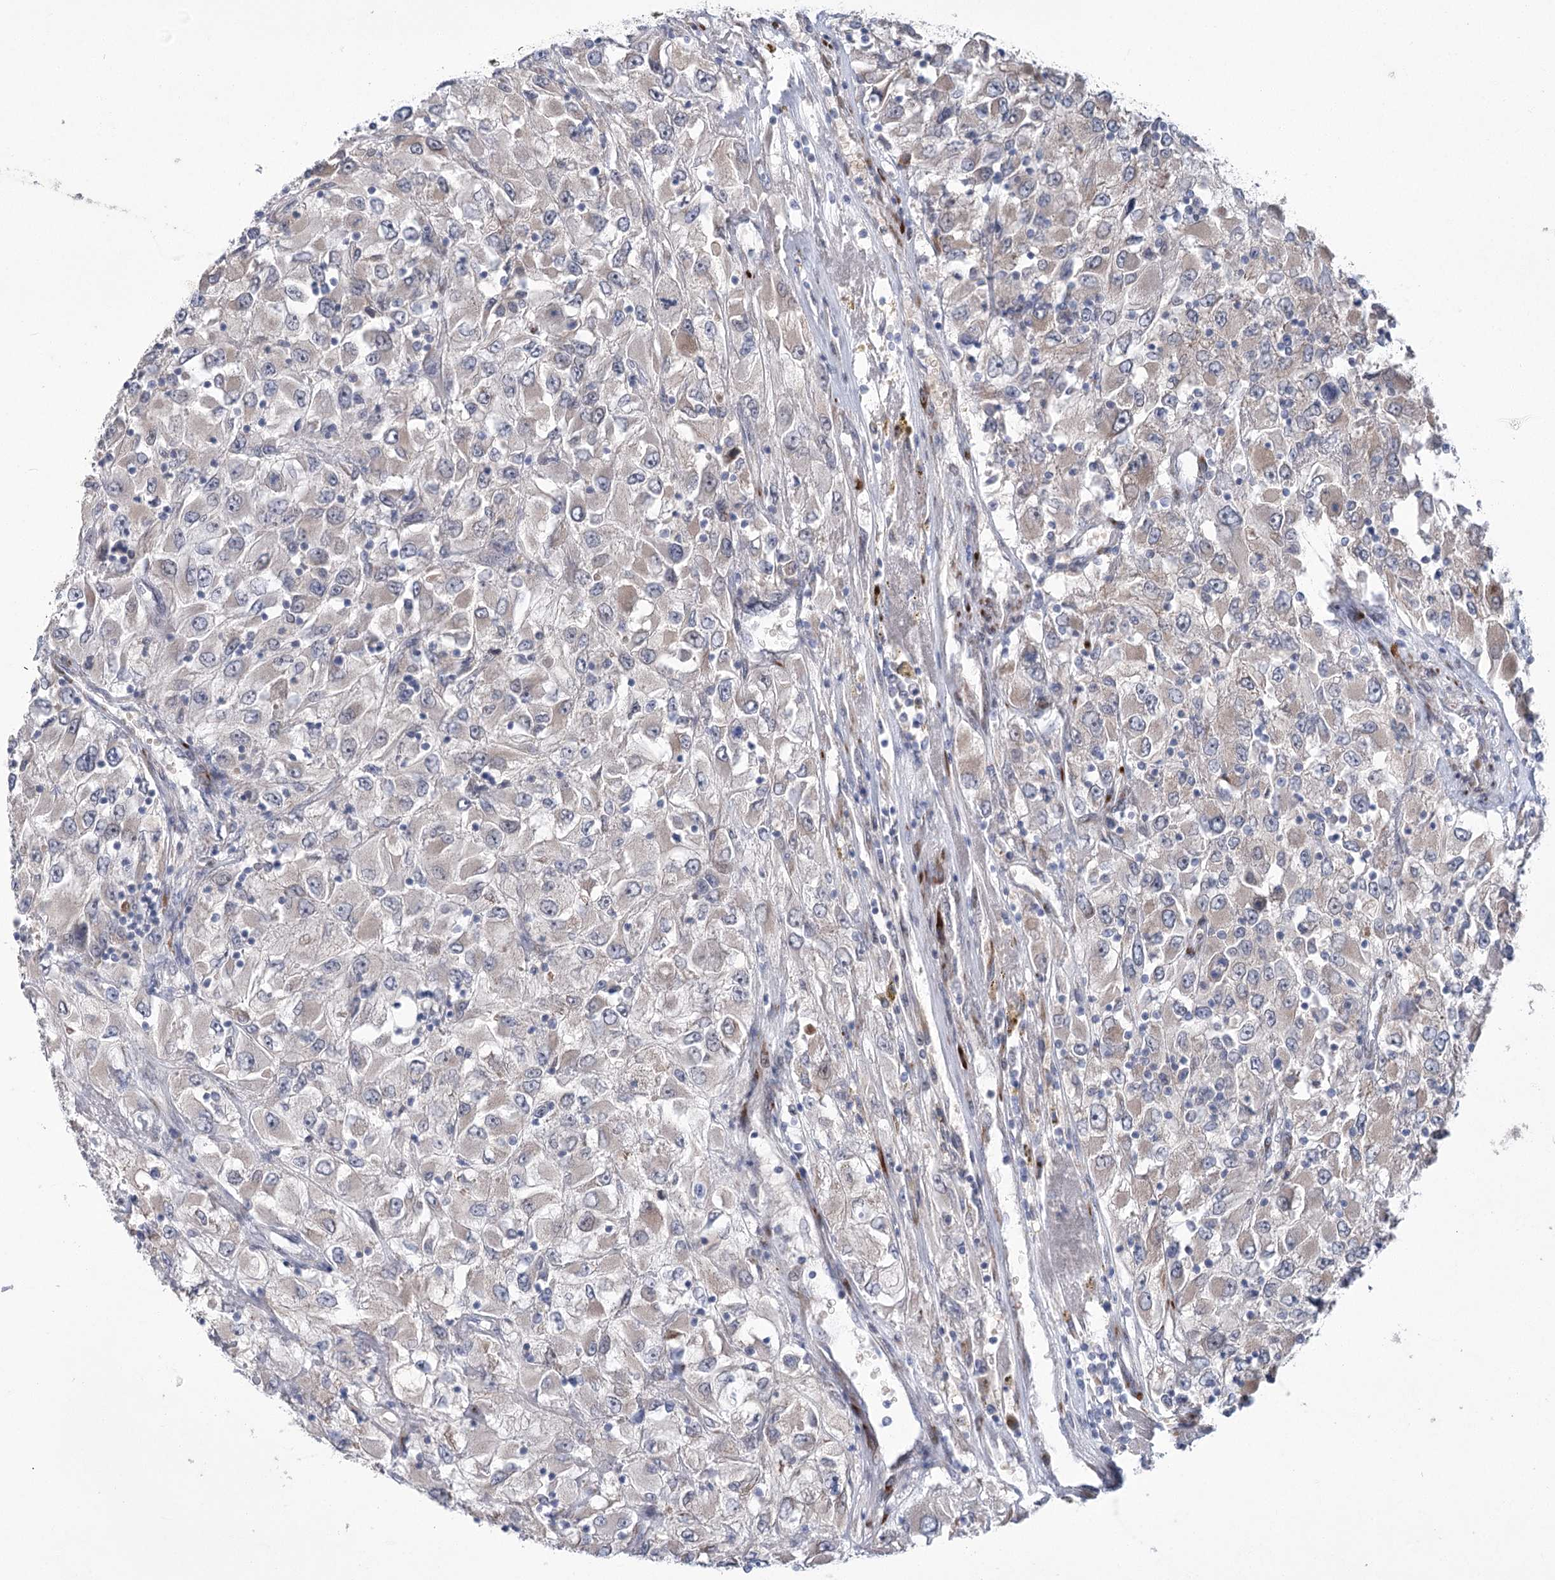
{"staining": {"intensity": "negative", "quantity": "none", "location": "none"}, "tissue": "renal cancer", "cell_type": "Tumor cells", "image_type": "cancer", "snomed": [{"axis": "morphology", "description": "Adenocarcinoma, NOS"}, {"axis": "topography", "description": "Kidney"}], "caption": "The micrograph demonstrates no significant staining in tumor cells of renal cancer. The staining was performed using DAB to visualize the protein expression in brown, while the nuclei were stained in blue with hematoxylin (Magnification: 20x).", "gene": "GCNT4", "patient": {"sex": "female", "age": 52}}